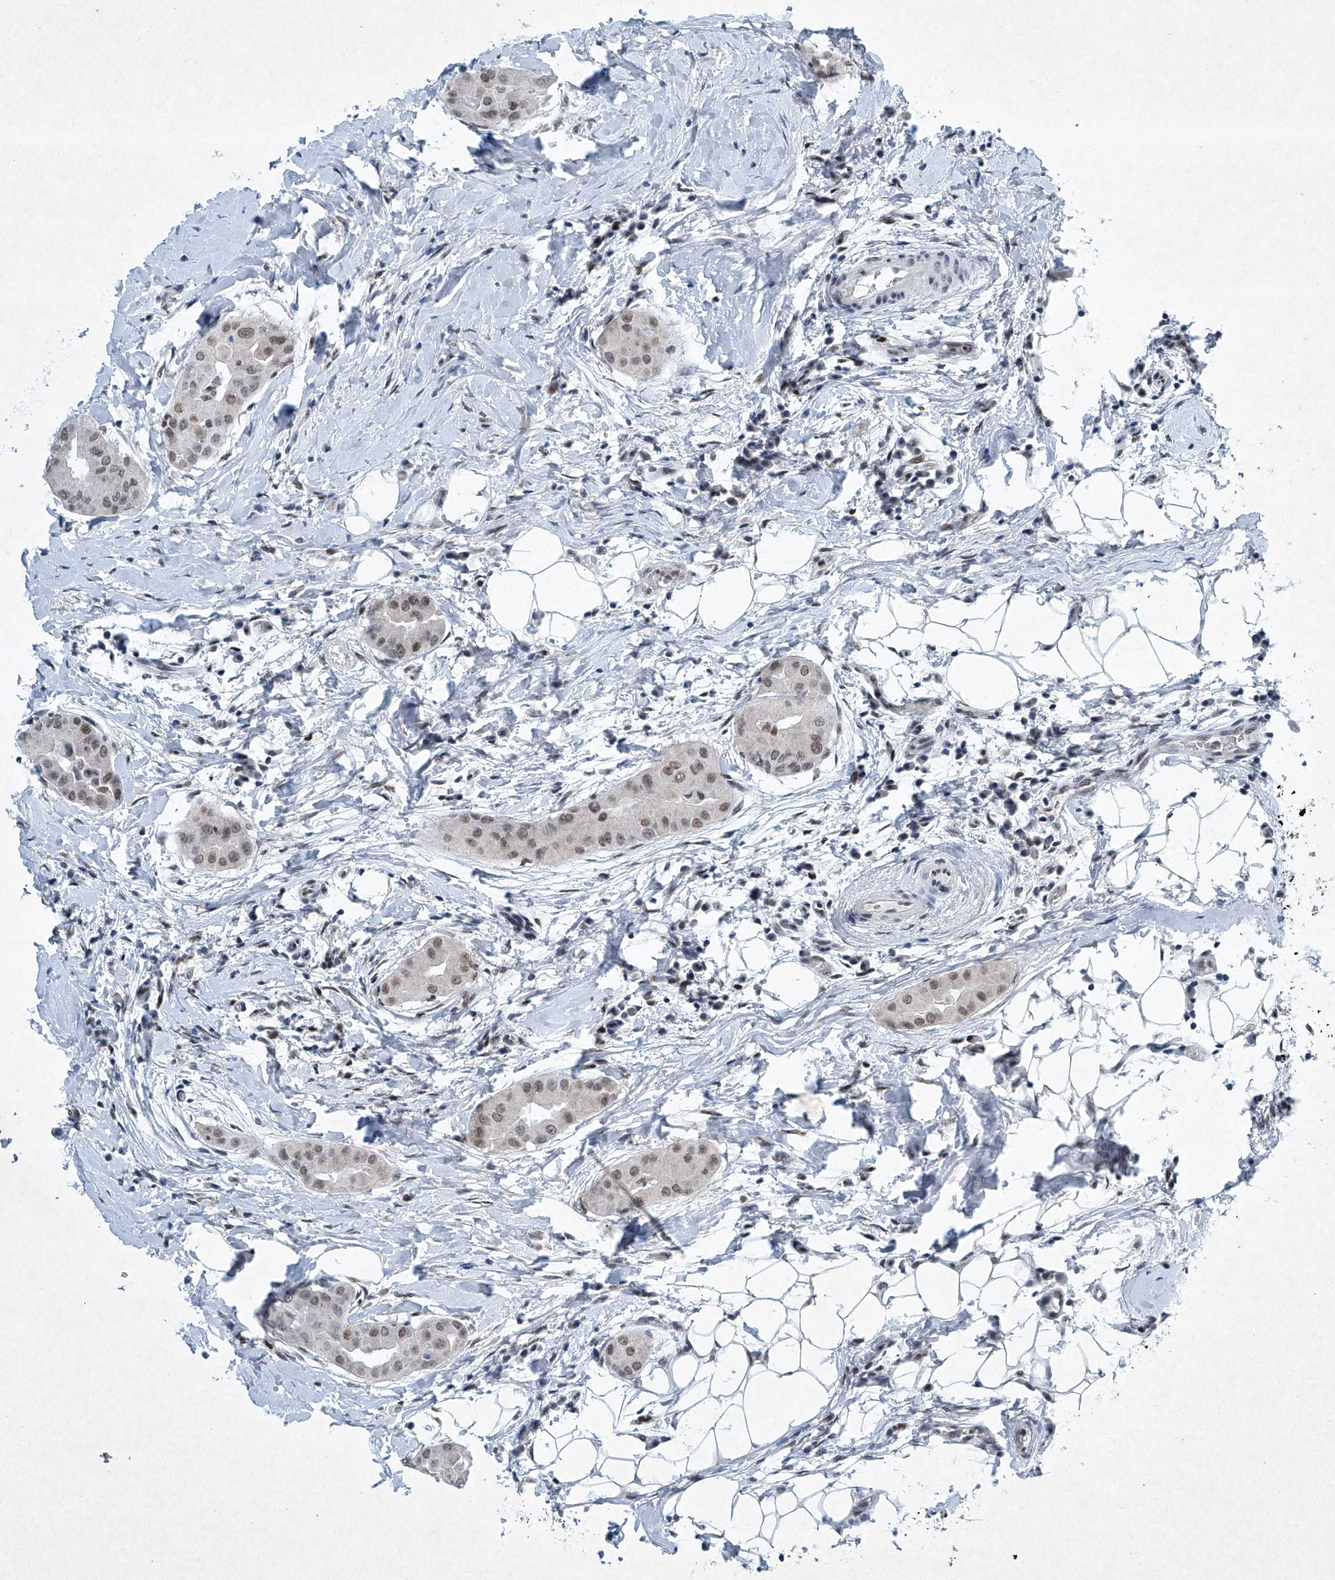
{"staining": {"intensity": "weak", "quantity": ">75%", "location": "nuclear"}, "tissue": "thyroid cancer", "cell_type": "Tumor cells", "image_type": "cancer", "snomed": [{"axis": "morphology", "description": "Papillary adenocarcinoma, NOS"}, {"axis": "topography", "description": "Thyroid gland"}], "caption": "Human thyroid cancer stained with a brown dye shows weak nuclear positive staining in approximately >75% of tumor cells.", "gene": "TFDP1", "patient": {"sex": "male", "age": 33}}